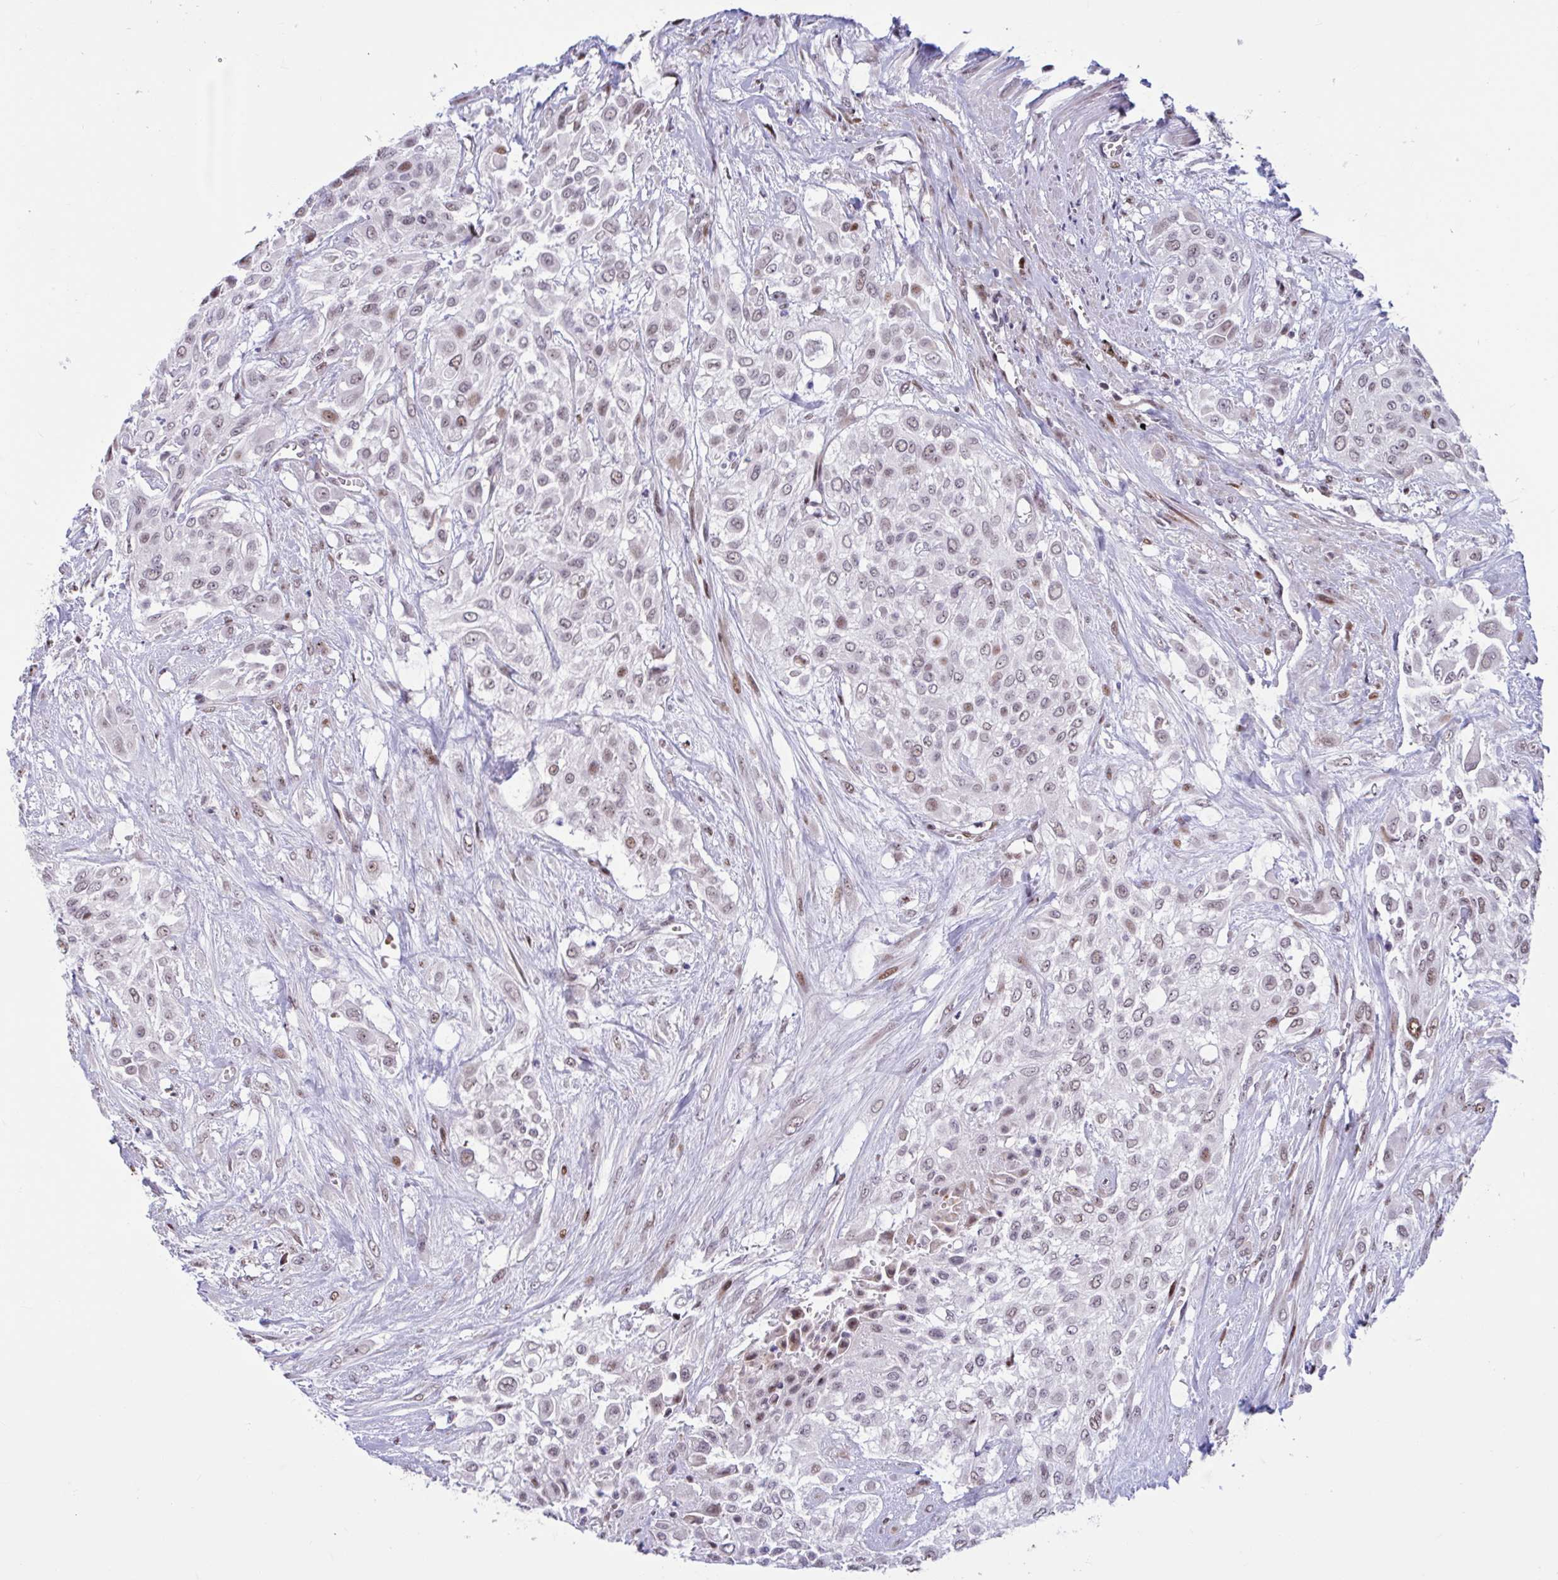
{"staining": {"intensity": "moderate", "quantity": "25%-75%", "location": "nuclear"}, "tissue": "urothelial cancer", "cell_type": "Tumor cells", "image_type": "cancer", "snomed": [{"axis": "morphology", "description": "Urothelial carcinoma, High grade"}, {"axis": "topography", "description": "Urinary bladder"}], "caption": "Urothelial cancer stained for a protein exhibits moderate nuclear positivity in tumor cells. (Brightfield microscopy of DAB IHC at high magnification).", "gene": "RBL1", "patient": {"sex": "male", "age": 57}}